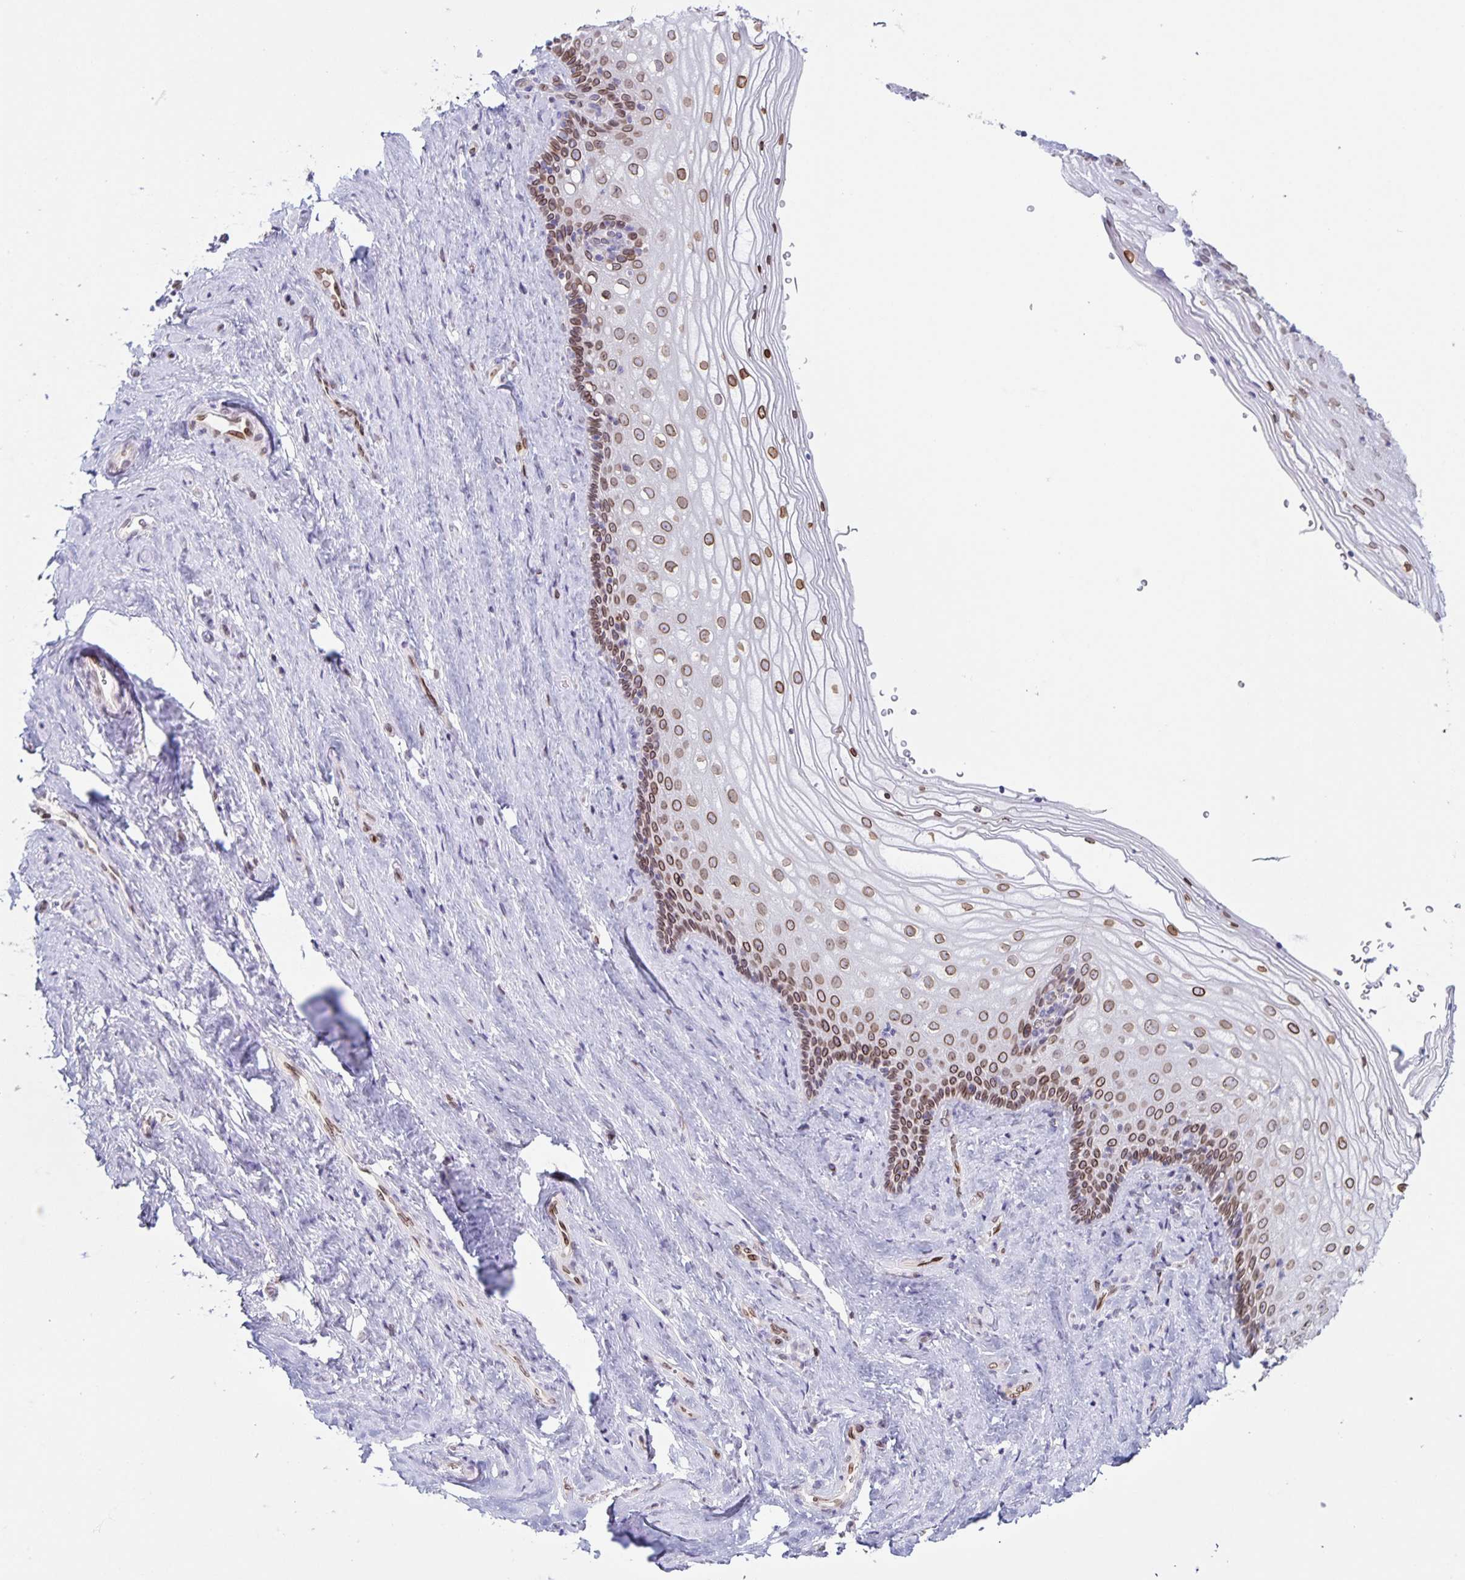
{"staining": {"intensity": "strong", "quantity": ">75%", "location": "cytoplasmic/membranous,nuclear"}, "tissue": "vagina", "cell_type": "Squamous epithelial cells", "image_type": "normal", "snomed": [{"axis": "morphology", "description": "Normal tissue, NOS"}, {"axis": "topography", "description": "Vagina"}], "caption": "Squamous epithelial cells demonstrate high levels of strong cytoplasmic/membranous,nuclear positivity in approximately >75% of cells in normal human vagina.", "gene": "SYNE2", "patient": {"sex": "female", "age": 42}}